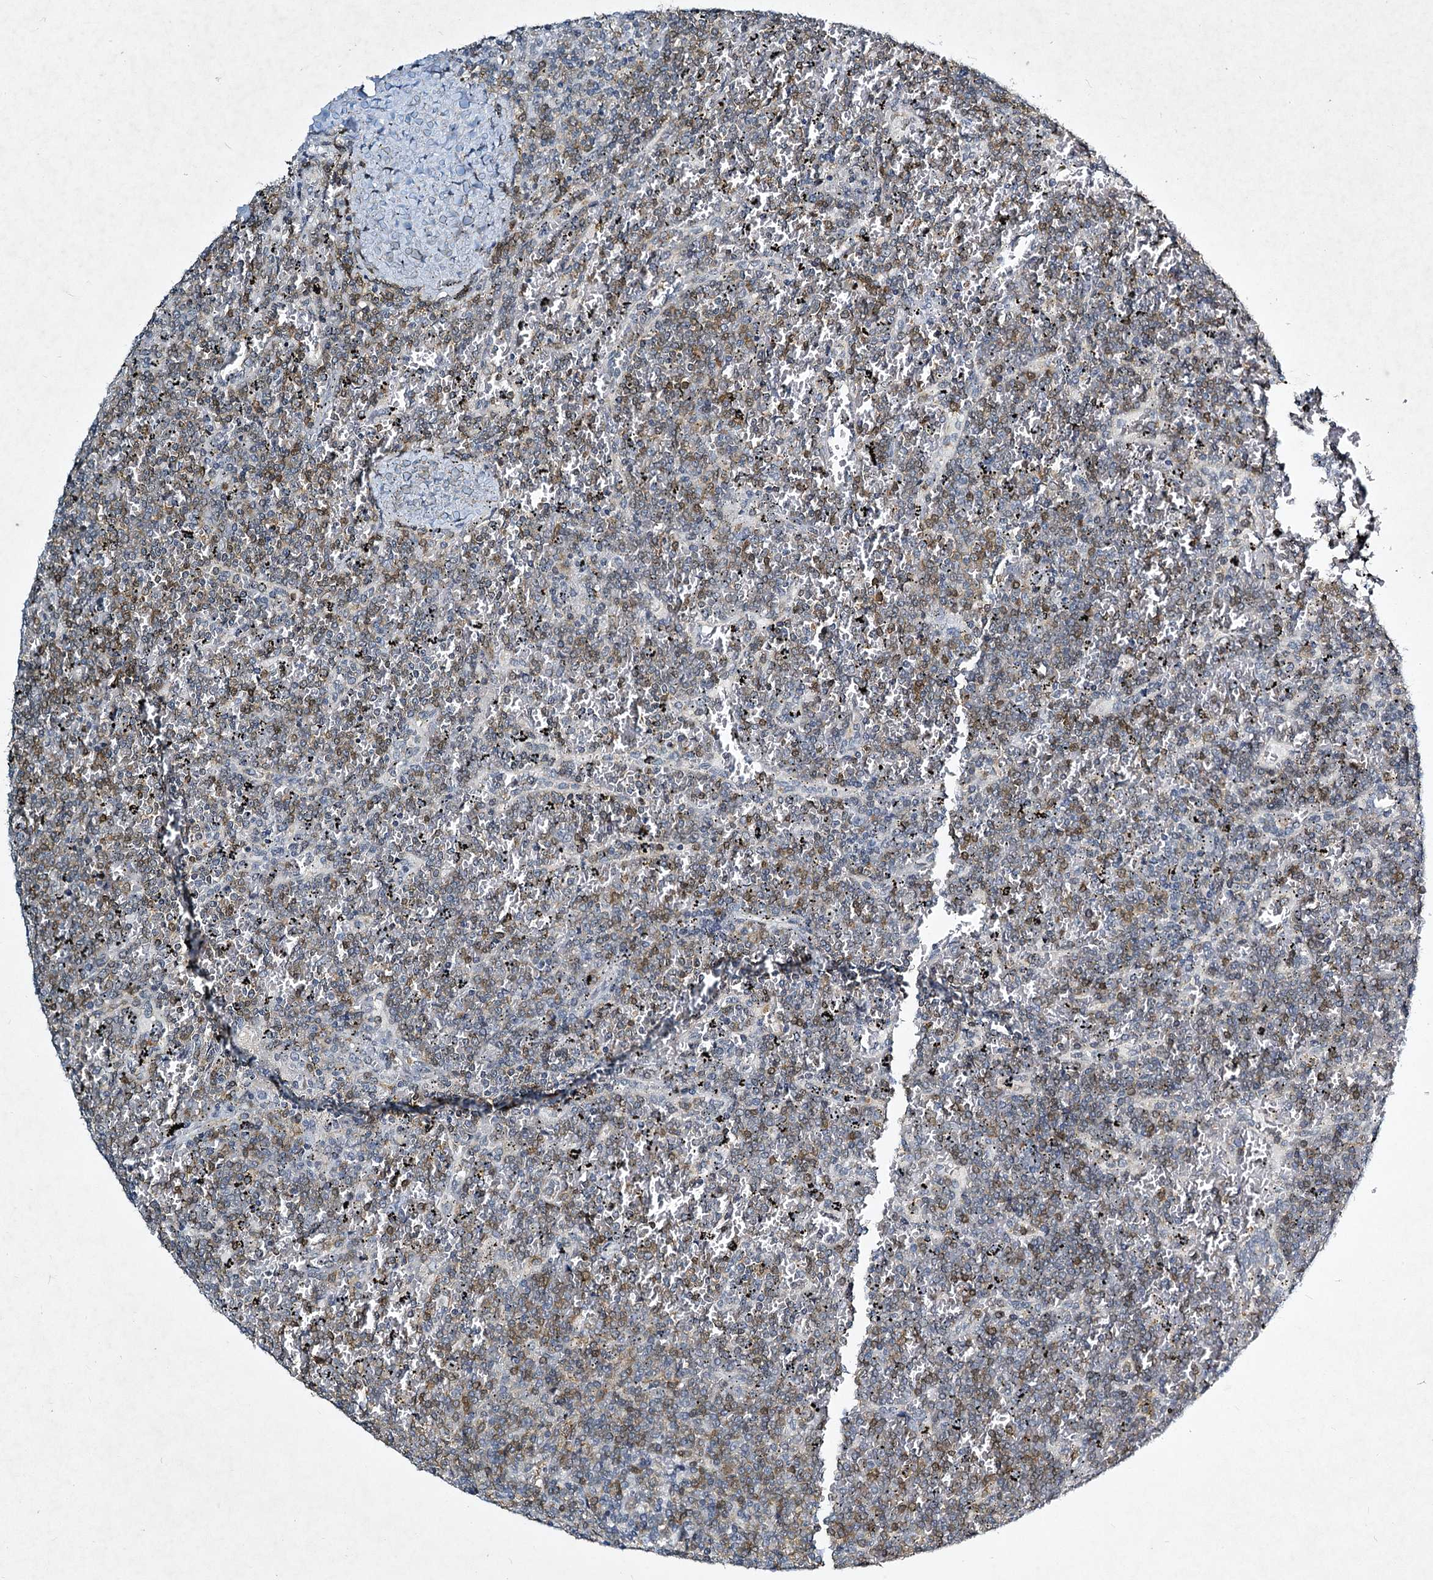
{"staining": {"intensity": "moderate", "quantity": "25%-75%", "location": "cytoplasmic/membranous"}, "tissue": "lymphoma", "cell_type": "Tumor cells", "image_type": "cancer", "snomed": [{"axis": "morphology", "description": "Malignant lymphoma, non-Hodgkin's type, Low grade"}, {"axis": "topography", "description": "Spleen"}], "caption": "Protein analysis of lymphoma tissue shows moderate cytoplasmic/membranous expression in about 25%-75% of tumor cells.", "gene": "STAP1", "patient": {"sex": "female", "age": 19}}